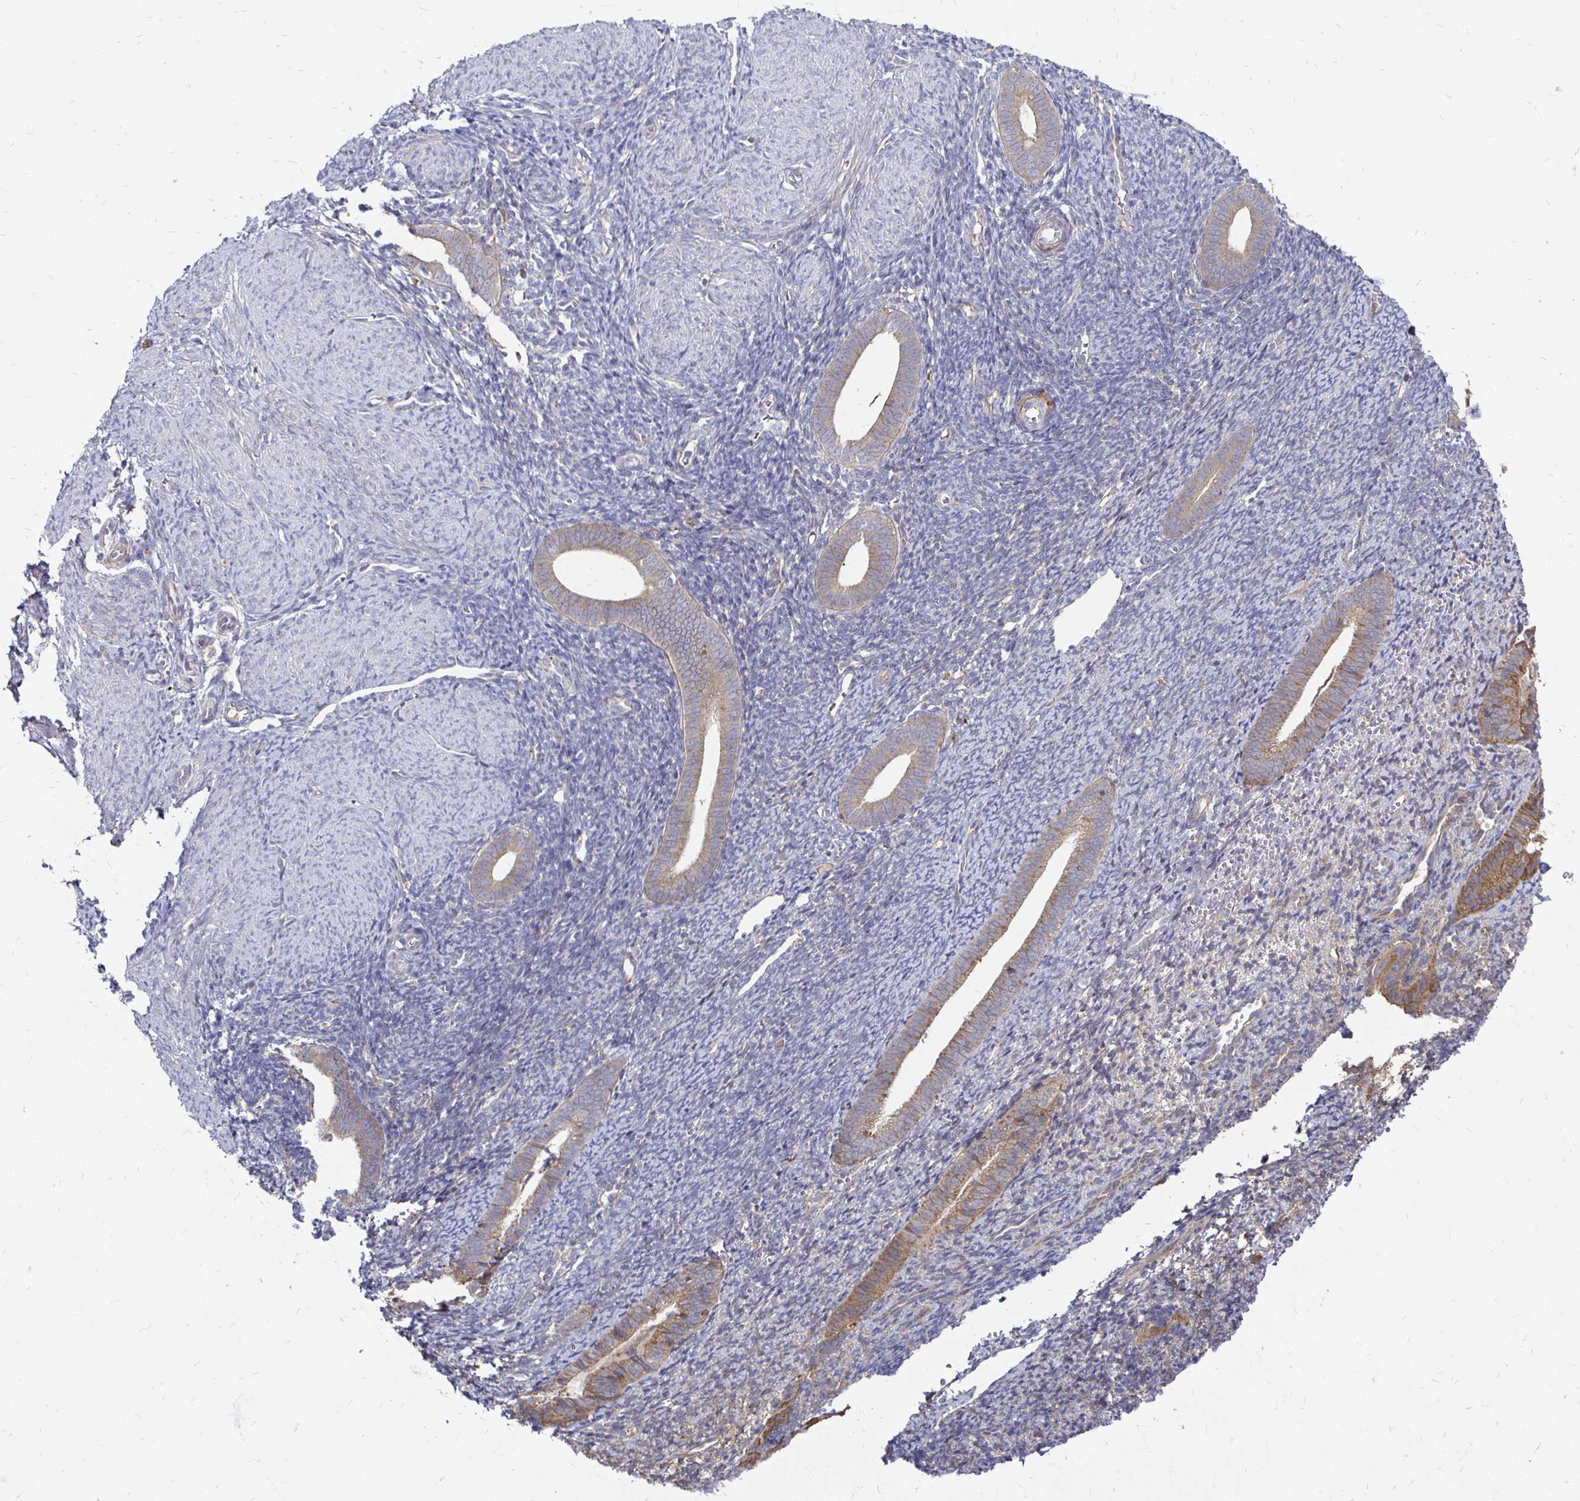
{"staining": {"intensity": "negative", "quantity": "none", "location": "none"}, "tissue": "endometrium", "cell_type": "Cells in endometrial stroma", "image_type": "normal", "snomed": [{"axis": "morphology", "description": "Normal tissue, NOS"}, {"axis": "topography", "description": "Endometrium"}], "caption": "This is an immunohistochemistry histopathology image of benign endometrium. There is no expression in cells in endometrial stroma.", "gene": "NCSTN", "patient": {"sex": "female", "age": 39}}